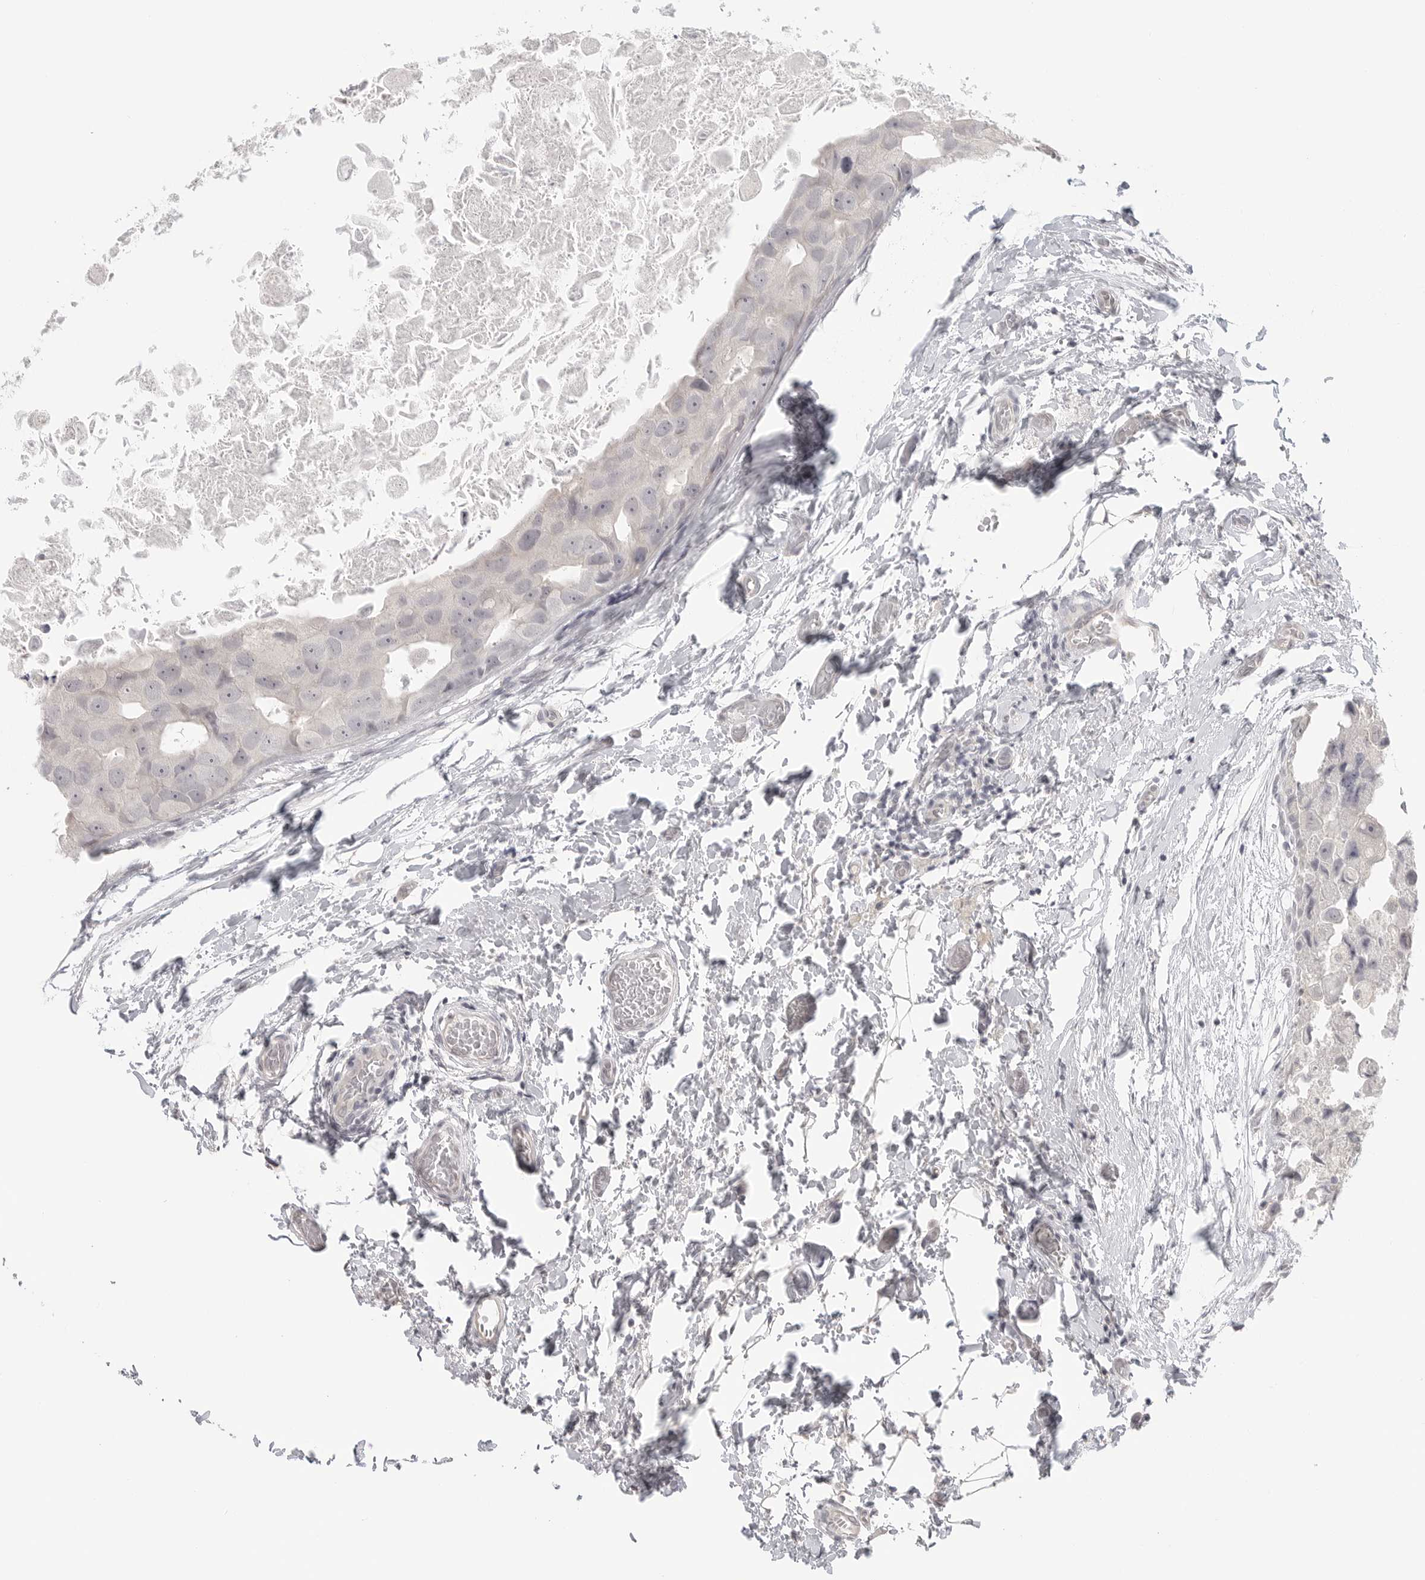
{"staining": {"intensity": "negative", "quantity": "none", "location": "none"}, "tissue": "breast cancer", "cell_type": "Tumor cells", "image_type": "cancer", "snomed": [{"axis": "morphology", "description": "Duct carcinoma"}, {"axis": "topography", "description": "Breast"}], "caption": "Image shows no significant protein expression in tumor cells of intraductal carcinoma (breast).", "gene": "KLK11", "patient": {"sex": "female", "age": 62}}